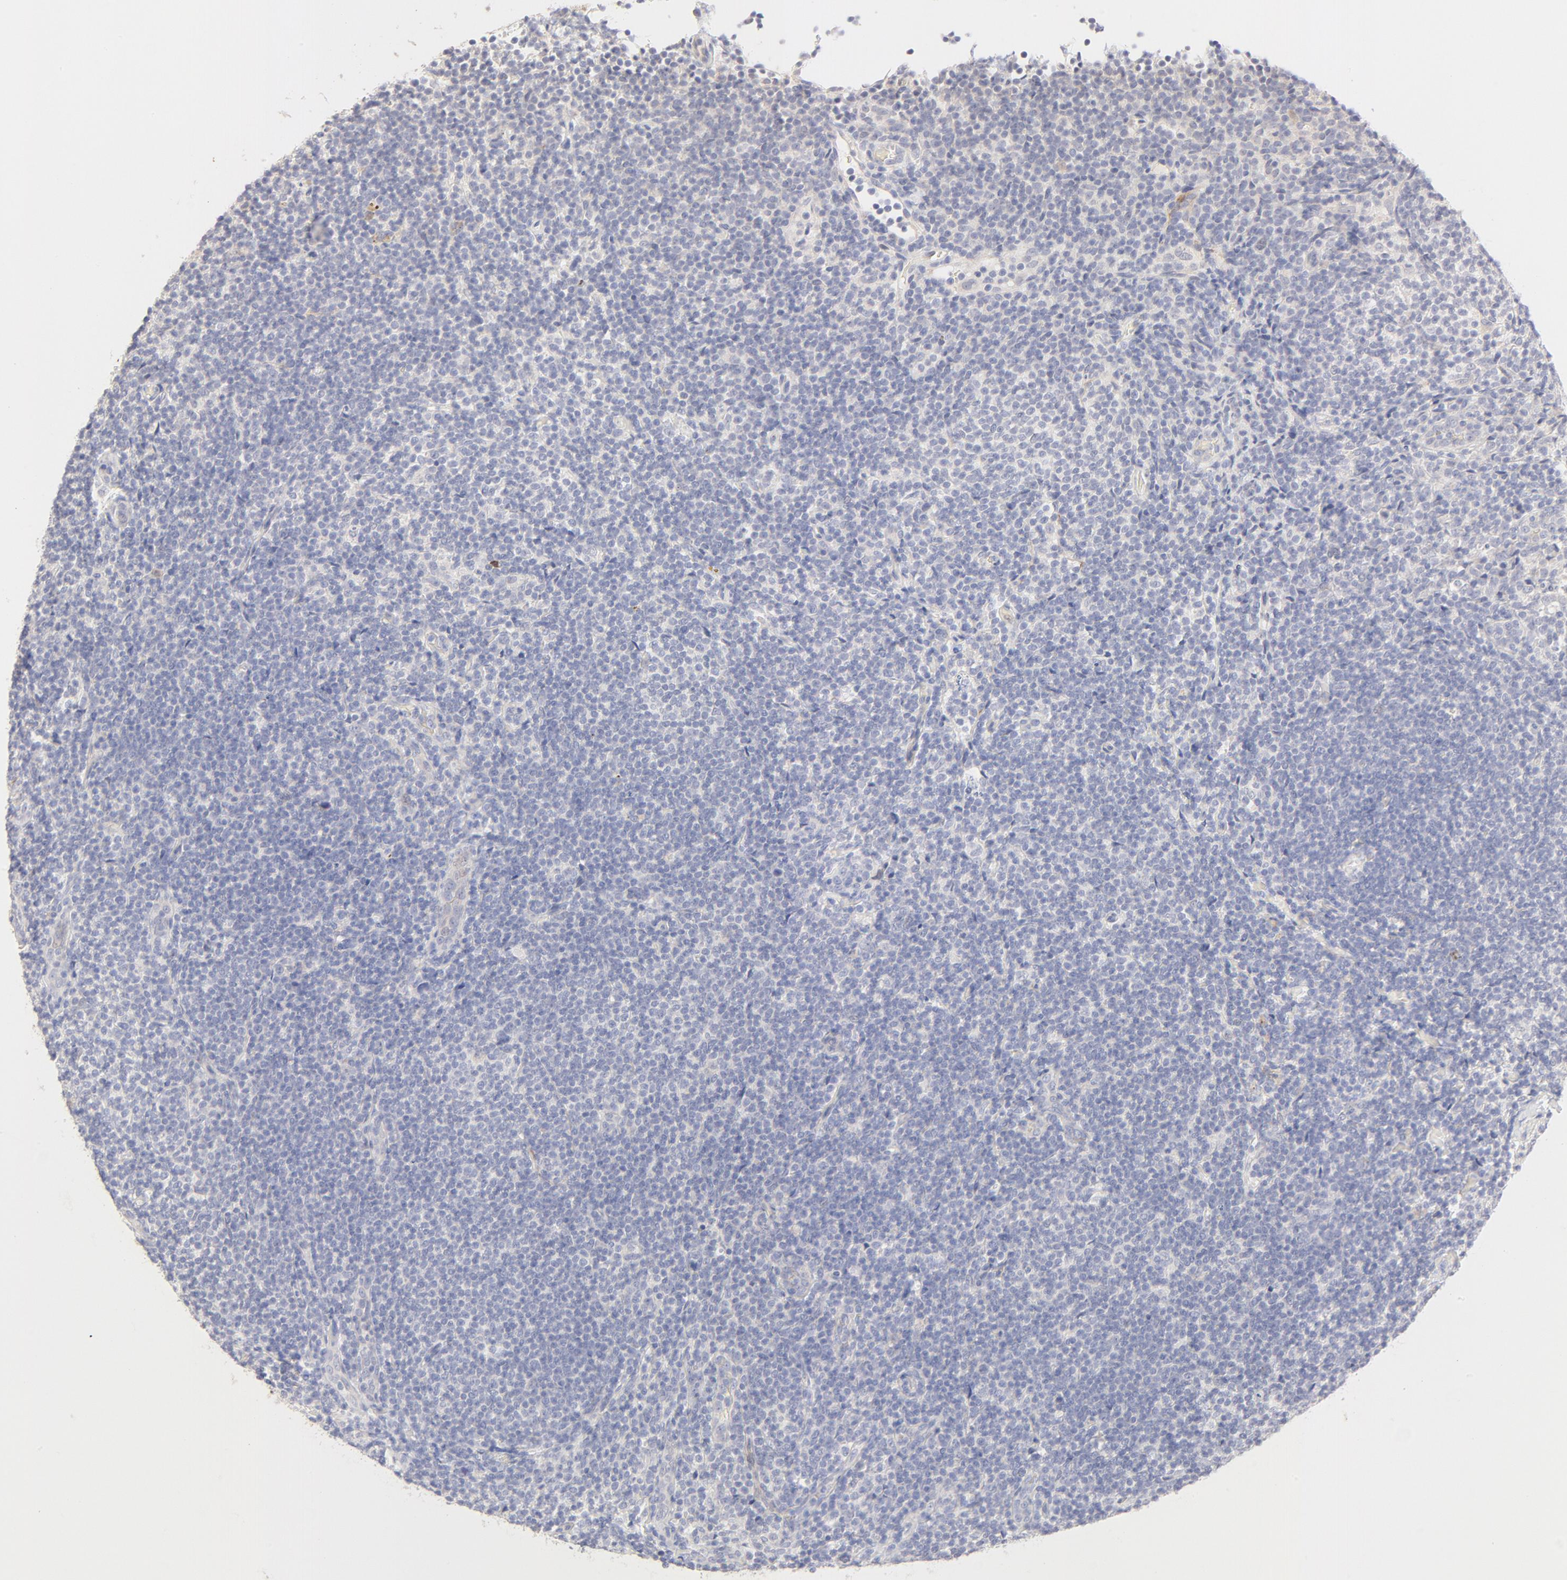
{"staining": {"intensity": "negative", "quantity": "none", "location": "none"}, "tissue": "lymphoma", "cell_type": "Tumor cells", "image_type": "cancer", "snomed": [{"axis": "morphology", "description": "Malignant lymphoma, non-Hodgkin's type, Low grade"}, {"axis": "topography", "description": "Lymph node"}], "caption": "Immunohistochemistry of malignant lymphoma, non-Hodgkin's type (low-grade) demonstrates no positivity in tumor cells.", "gene": "NKX2-2", "patient": {"sex": "female", "age": 76}}